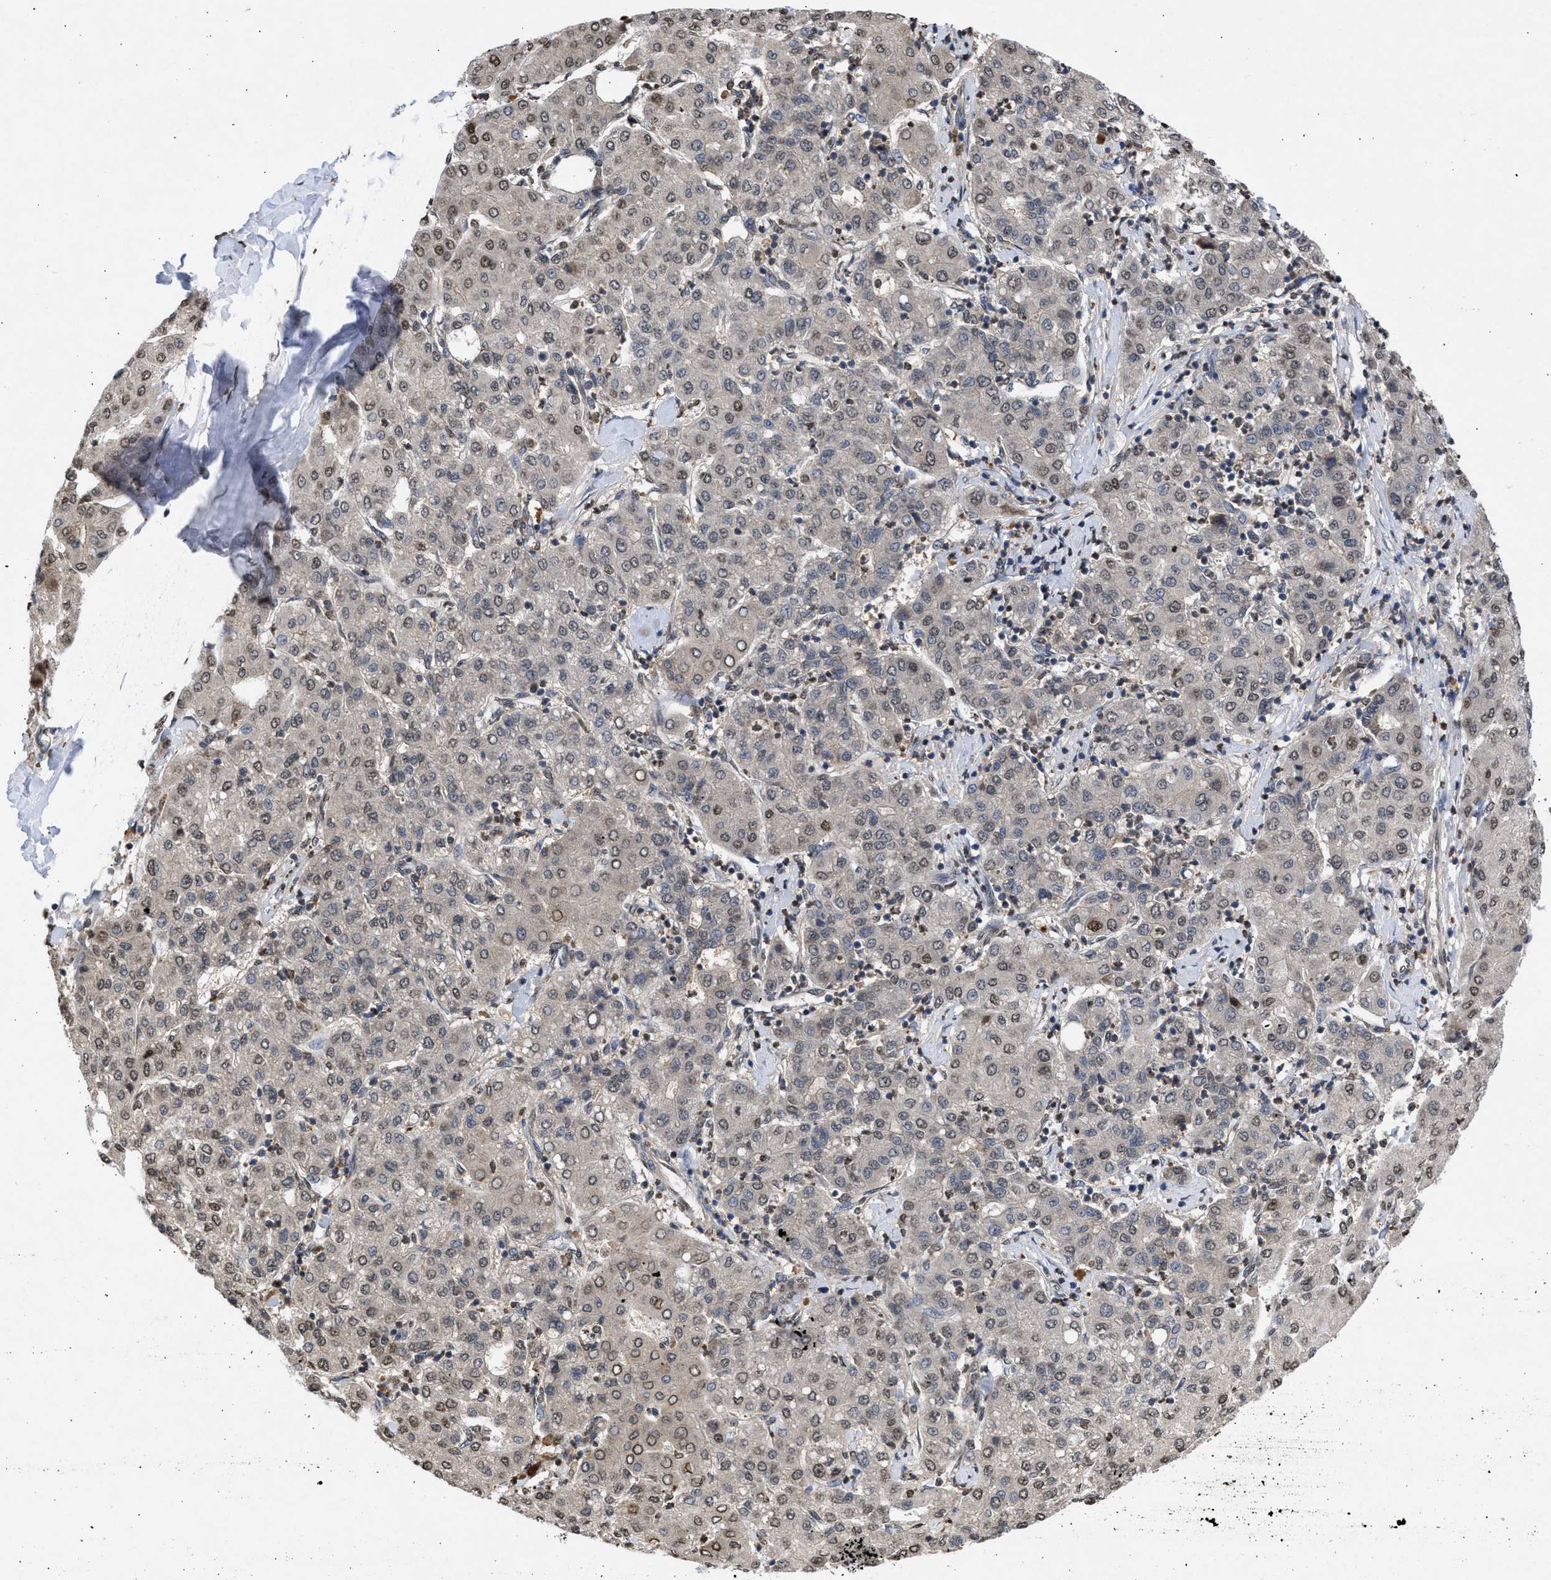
{"staining": {"intensity": "moderate", "quantity": "25%-75%", "location": "nuclear"}, "tissue": "liver cancer", "cell_type": "Tumor cells", "image_type": "cancer", "snomed": [{"axis": "morphology", "description": "Carcinoma, Hepatocellular, NOS"}, {"axis": "topography", "description": "Liver"}], "caption": "A high-resolution micrograph shows immunohistochemistry (IHC) staining of liver cancer (hepatocellular carcinoma), which displays moderate nuclear expression in approximately 25%-75% of tumor cells.", "gene": "NUP35", "patient": {"sex": "male", "age": 65}}